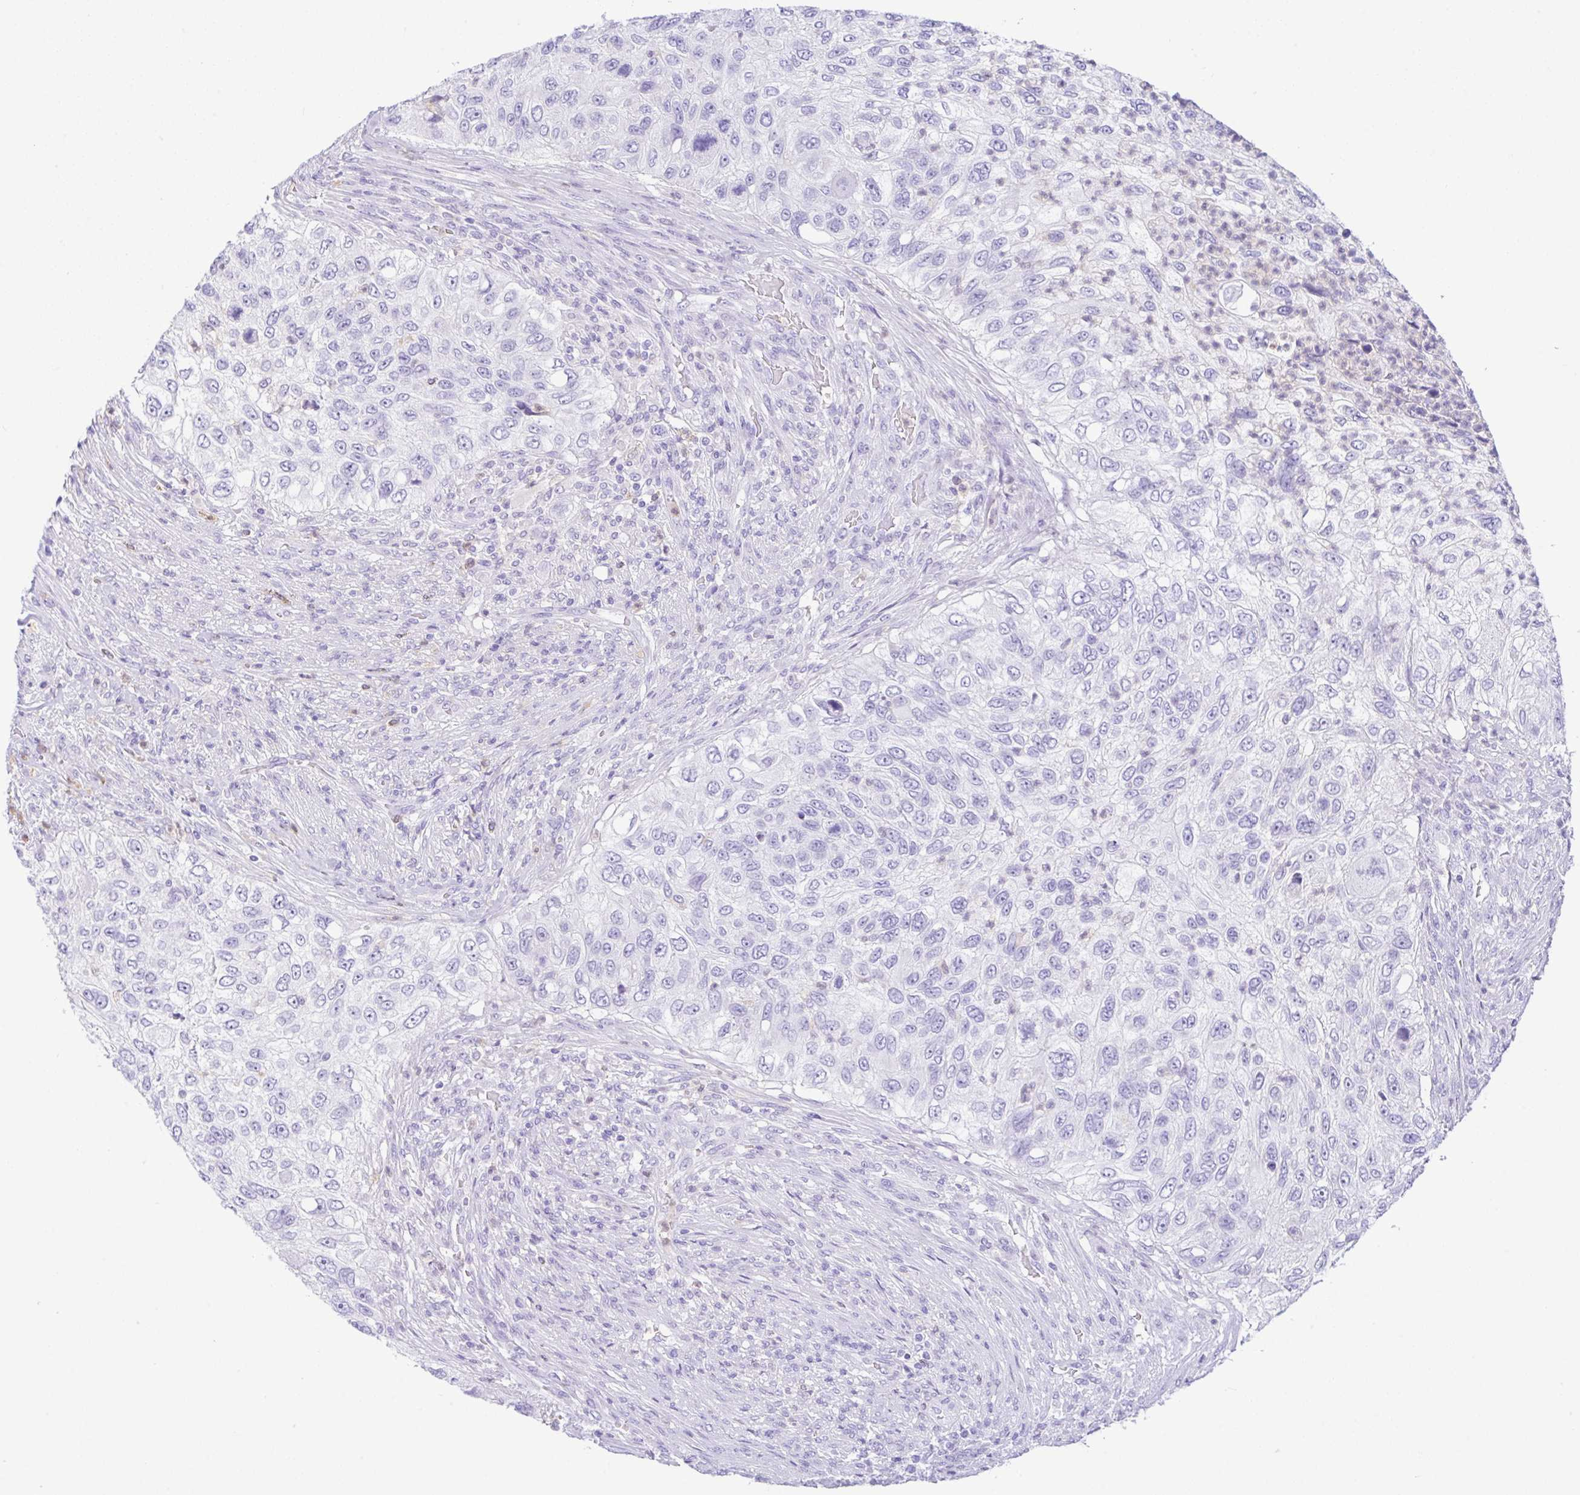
{"staining": {"intensity": "negative", "quantity": "none", "location": "none"}, "tissue": "urothelial cancer", "cell_type": "Tumor cells", "image_type": "cancer", "snomed": [{"axis": "morphology", "description": "Urothelial carcinoma, High grade"}, {"axis": "topography", "description": "Urinary bladder"}], "caption": "Immunohistochemistry image of neoplastic tissue: urothelial cancer stained with DAB (3,3'-diaminobenzidine) displays no significant protein positivity in tumor cells.", "gene": "NCF1", "patient": {"sex": "female", "age": 60}}